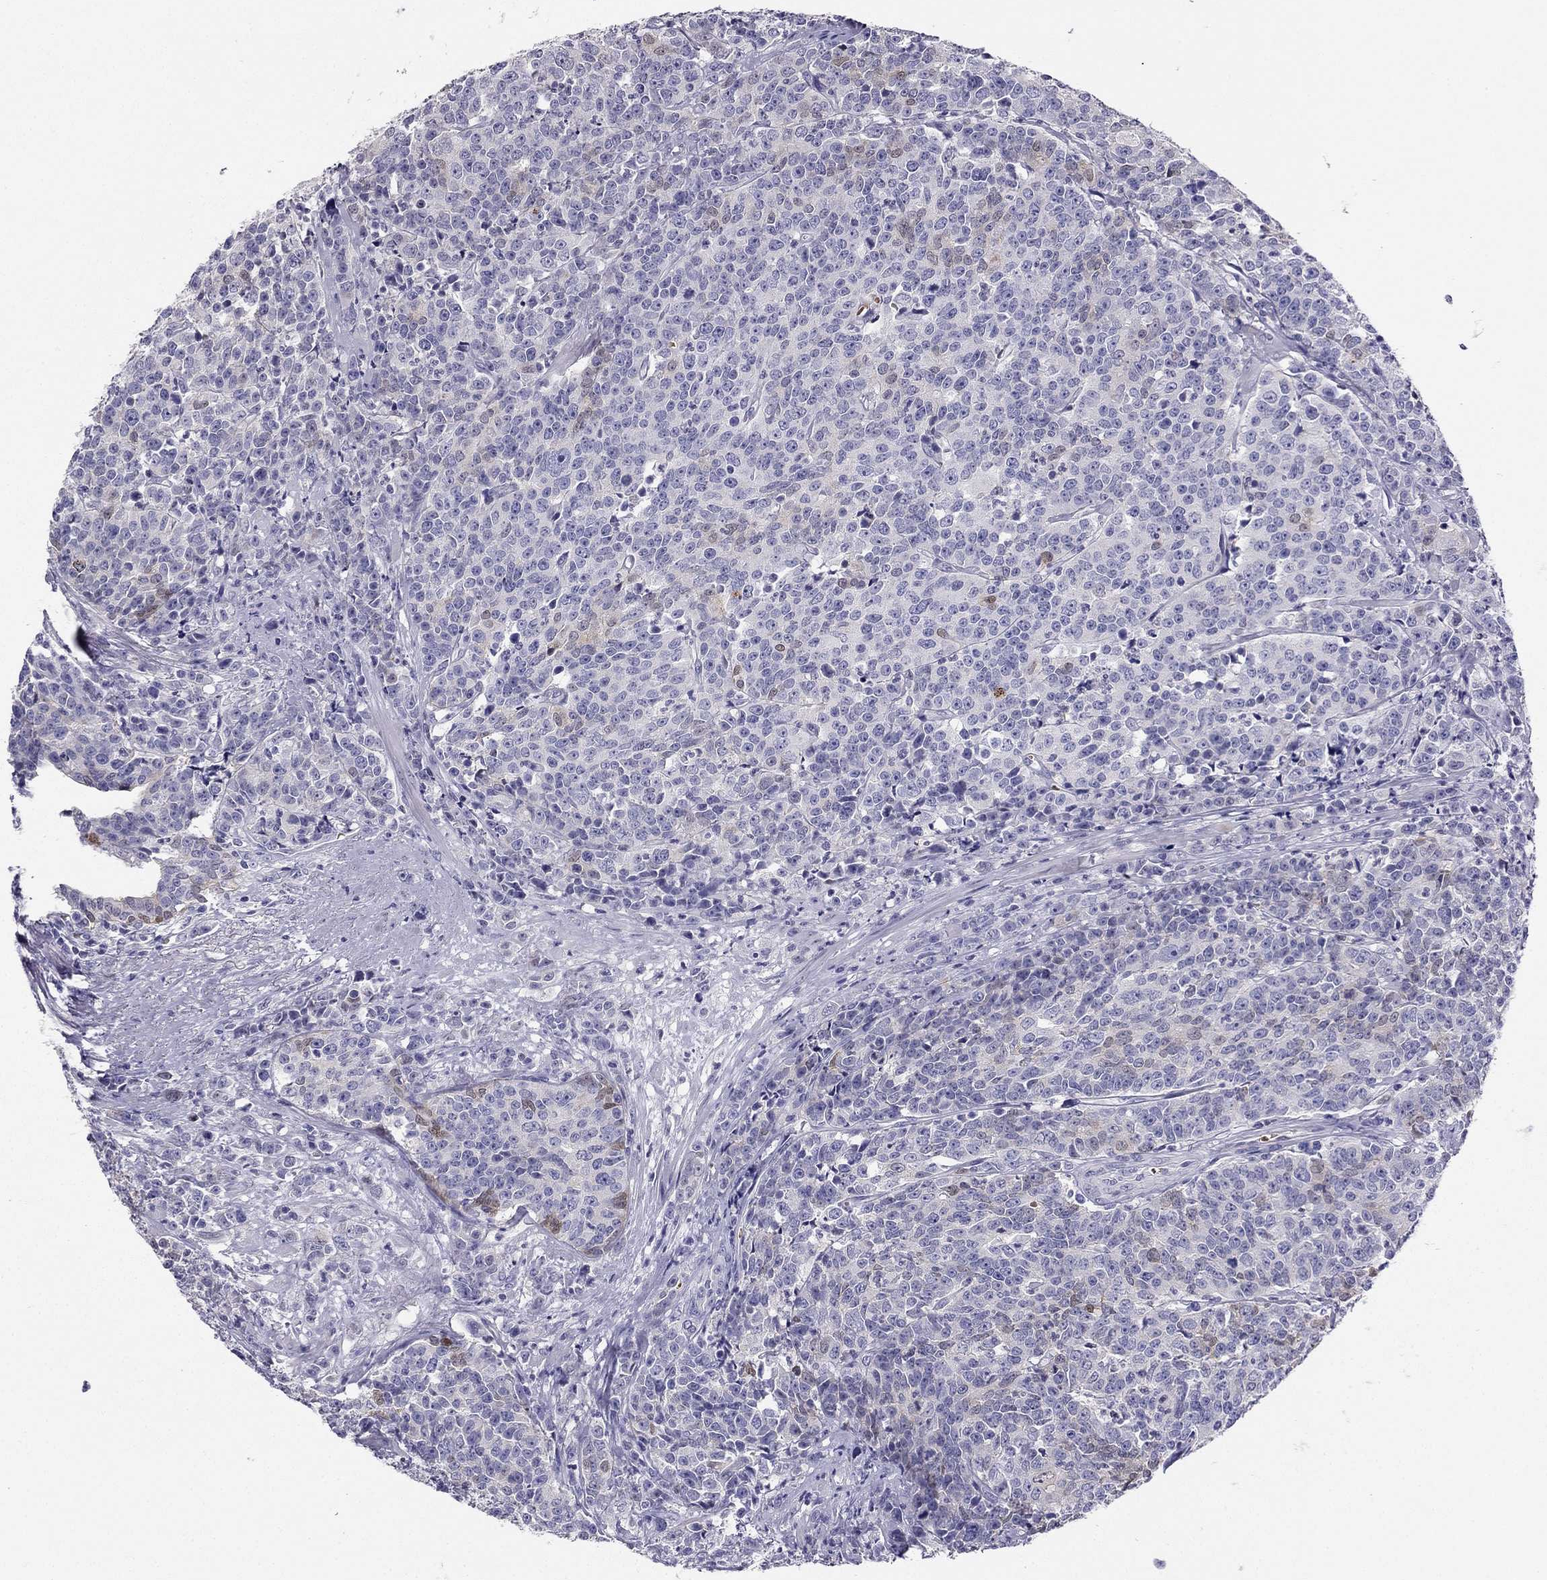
{"staining": {"intensity": "weak", "quantity": "<25%", "location": "nuclear"}, "tissue": "prostate cancer", "cell_type": "Tumor cells", "image_type": "cancer", "snomed": [{"axis": "morphology", "description": "Adenocarcinoma, NOS"}, {"axis": "topography", "description": "Prostate"}], "caption": "High magnification brightfield microscopy of prostate adenocarcinoma stained with DAB (brown) and counterstained with hematoxylin (blue): tumor cells show no significant expression.", "gene": "RSPH14", "patient": {"sex": "male", "age": 67}}